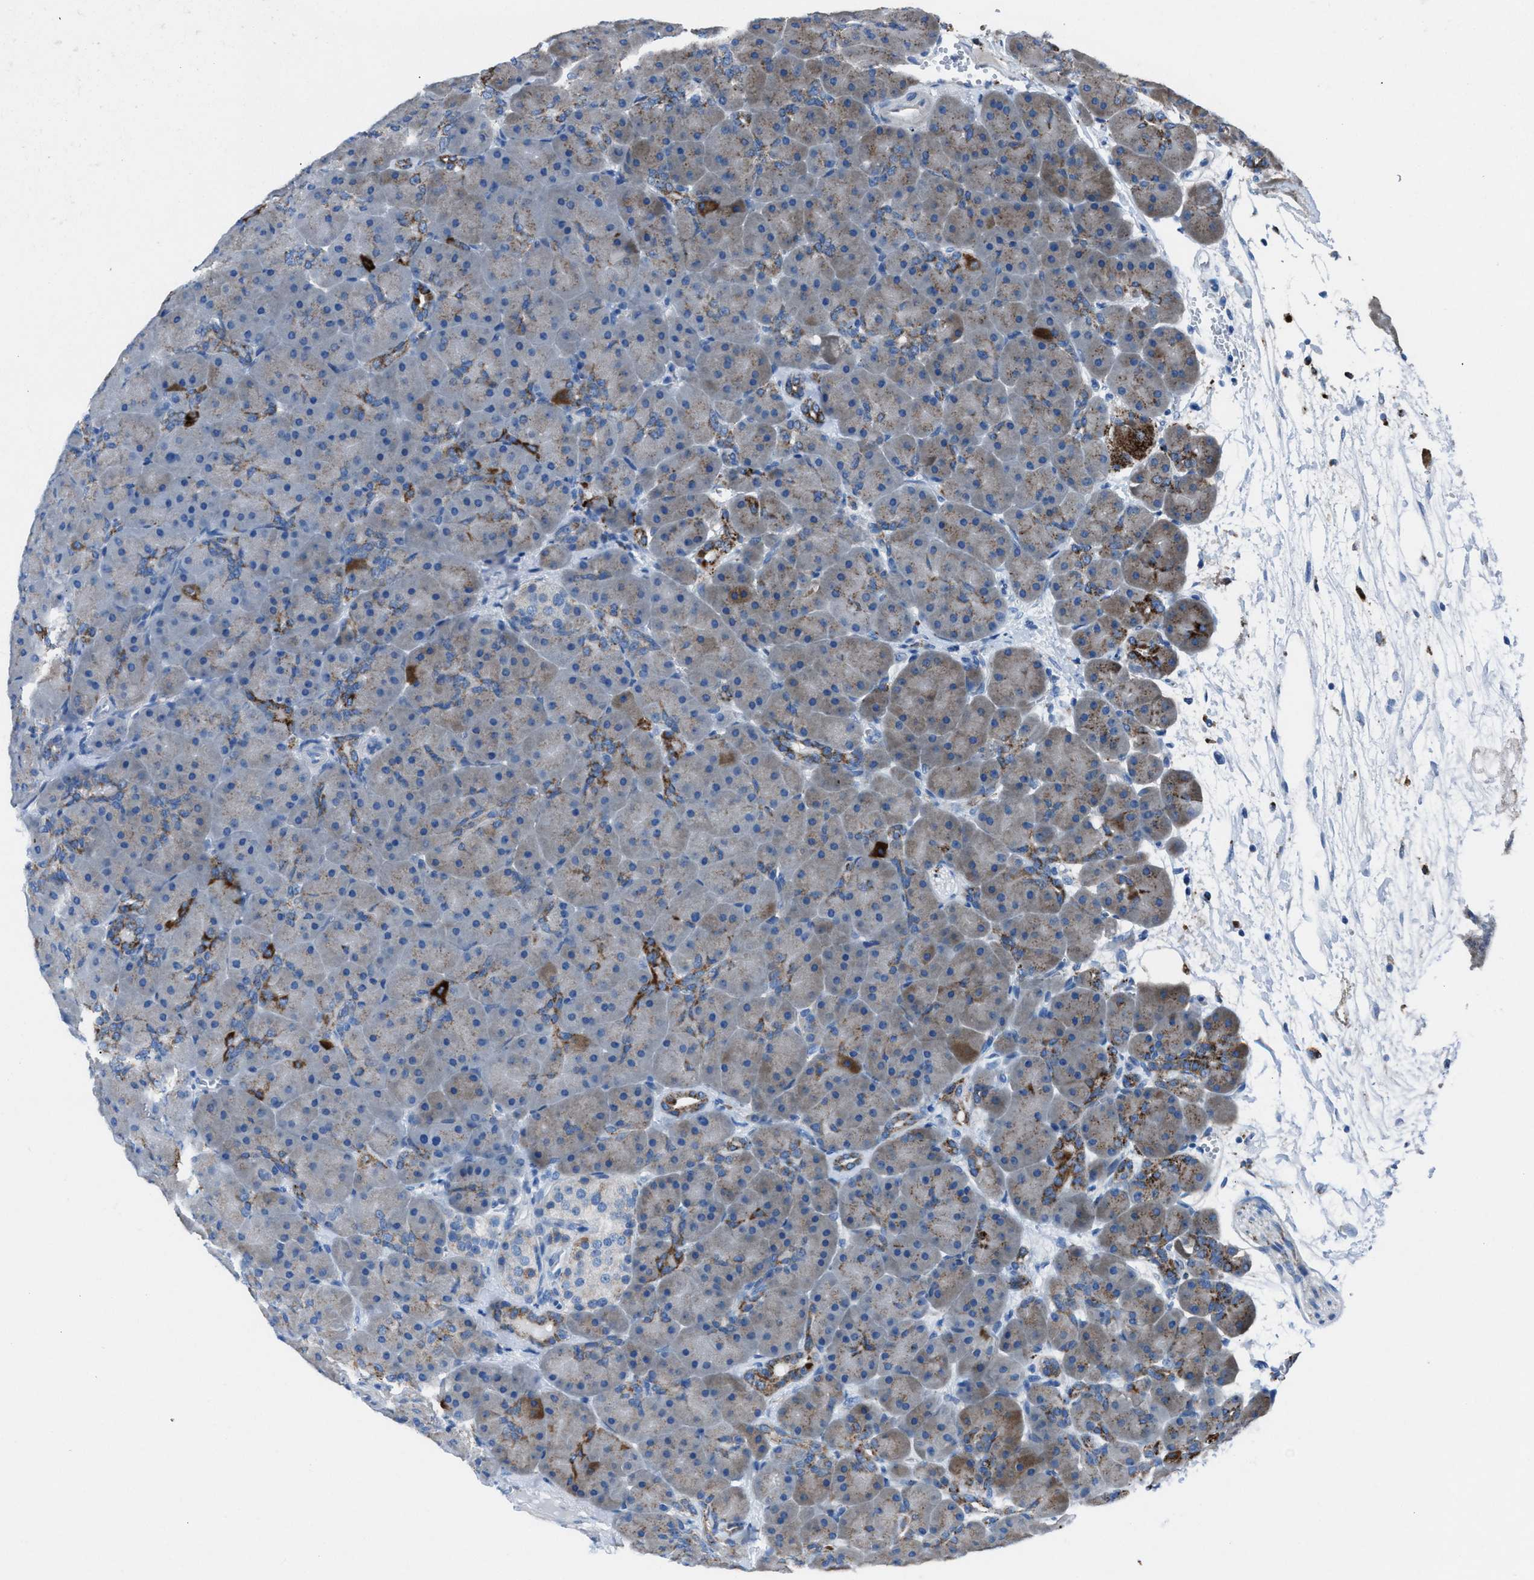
{"staining": {"intensity": "strong", "quantity": "<25%", "location": "cytoplasmic/membranous"}, "tissue": "pancreas", "cell_type": "Exocrine glandular cells", "image_type": "normal", "snomed": [{"axis": "morphology", "description": "Normal tissue, NOS"}, {"axis": "topography", "description": "Pancreas"}], "caption": "Immunohistochemistry (IHC) (DAB (3,3'-diaminobenzidine)) staining of benign pancreas reveals strong cytoplasmic/membranous protein expression in approximately <25% of exocrine glandular cells. (DAB IHC with brightfield microscopy, high magnification).", "gene": "CD1B", "patient": {"sex": "male", "age": 66}}